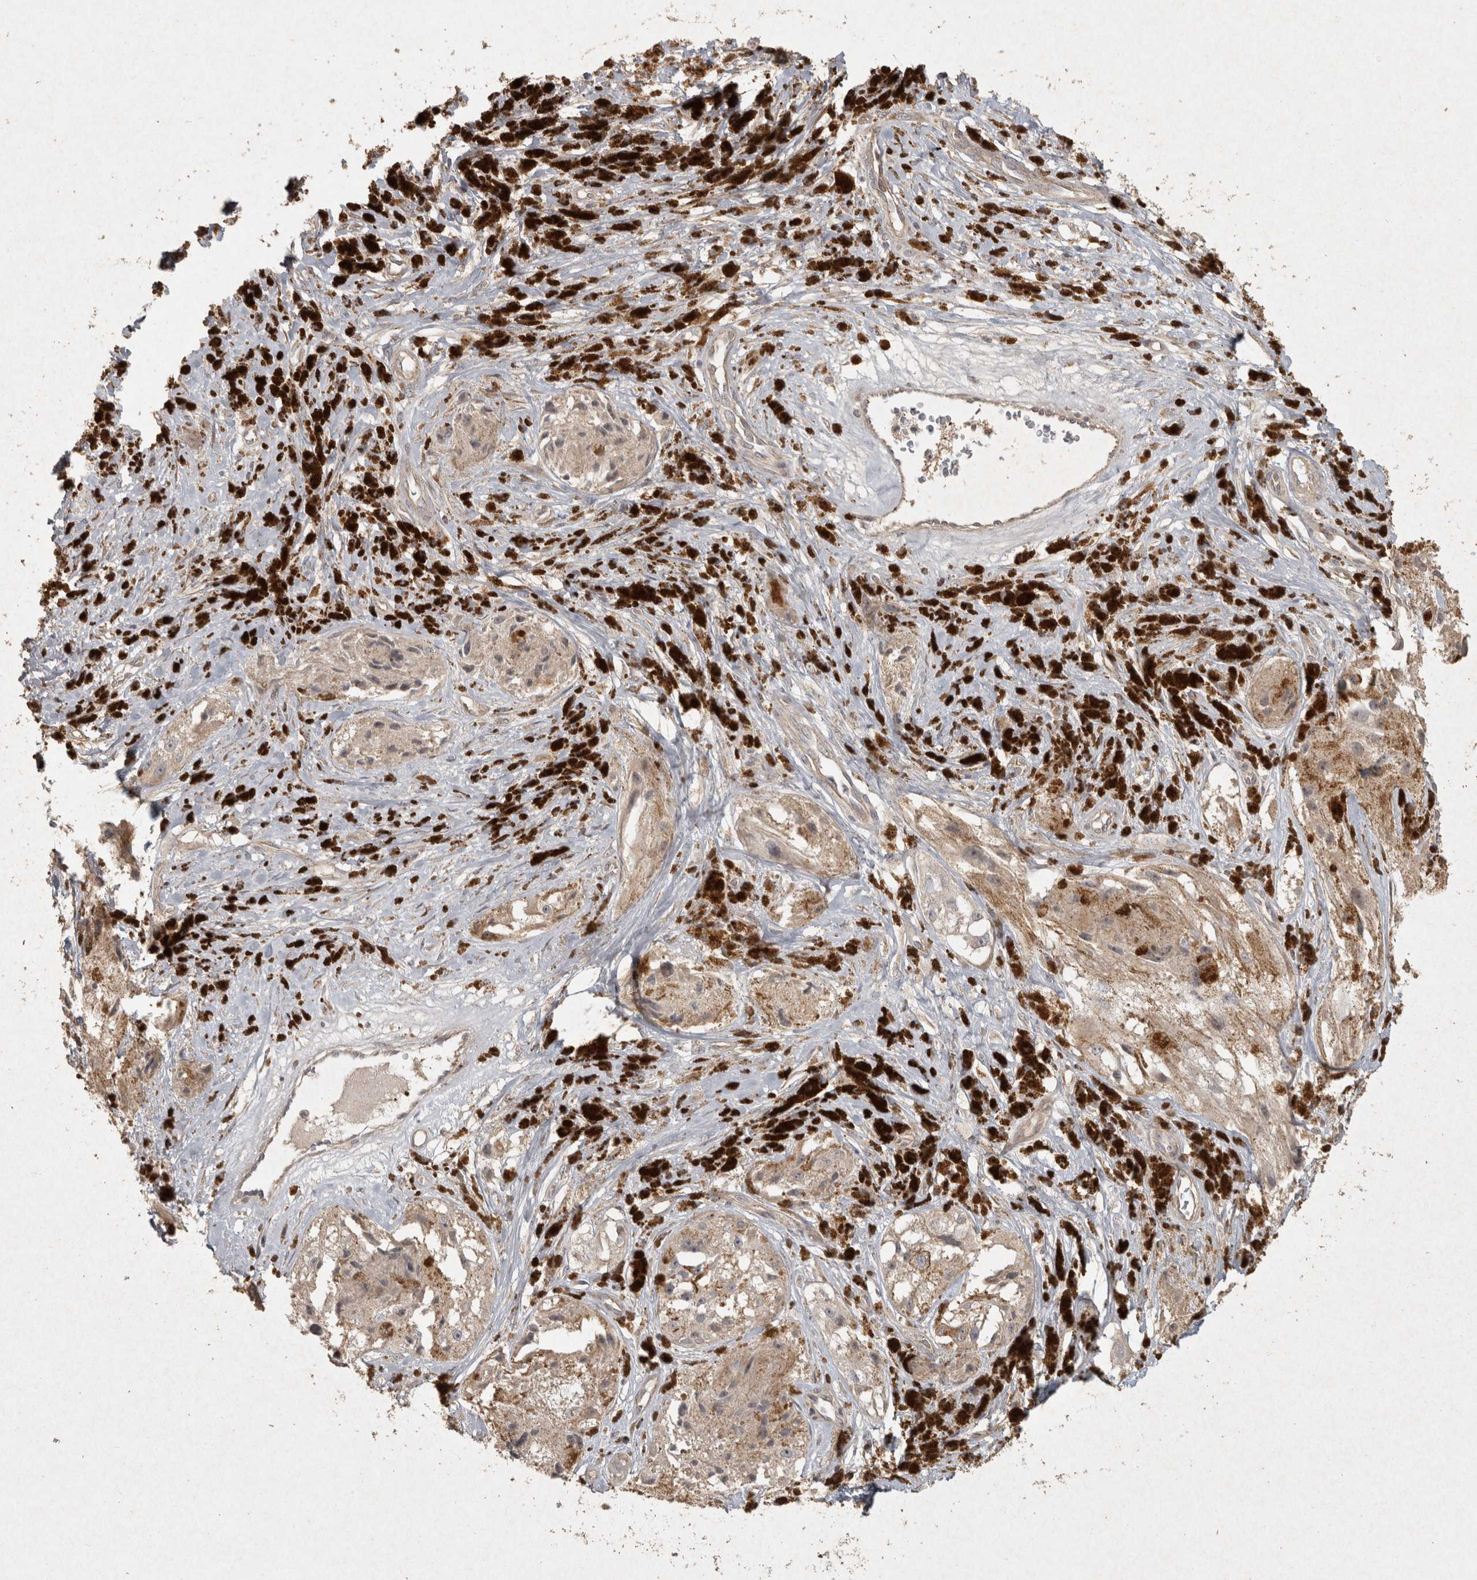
{"staining": {"intensity": "weak", "quantity": "25%-75%", "location": "cytoplasmic/membranous"}, "tissue": "melanoma", "cell_type": "Tumor cells", "image_type": "cancer", "snomed": [{"axis": "morphology", "description": "Malignant melanoma, NOS"}, {"axis": "topography", "description": "Skin"}], "caption": "Tumor cells reveal low levels of weak cytoplasmic/membranous positivity in approximately 25%-75% of cells in melanoma. (DAB IHC with brightfield microscopy, high magnification).", "gene": "OSTN", "patient": {"sex": "male", "age": 88}}